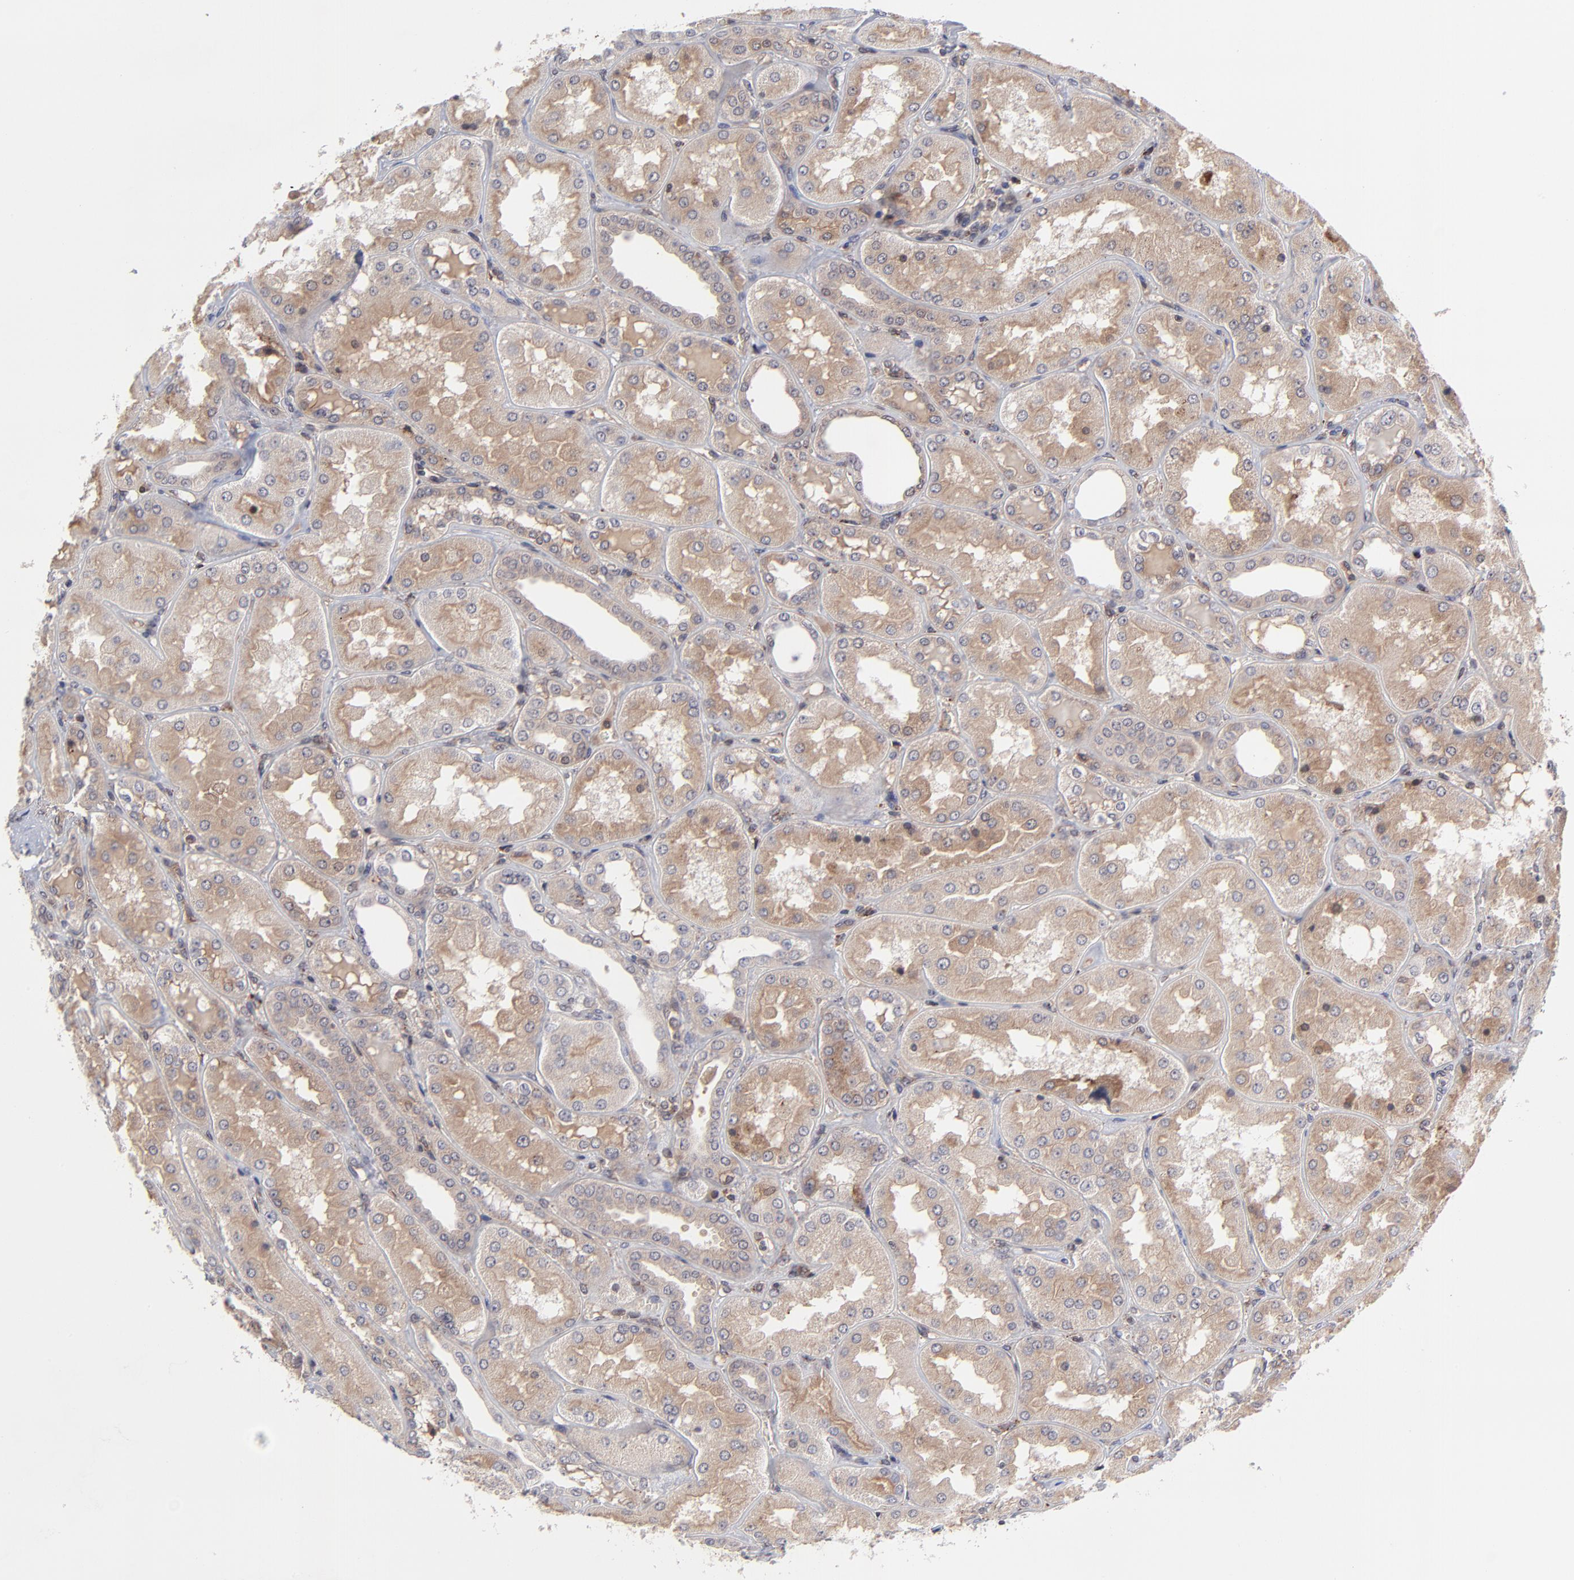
{"staining": {"intensity": "moderate", "quantity": "25%-75%", "location": "cytoplasmic/membranous"}, "tissue": "kidney", "cell_type": "Cells in glomeruli", "image_type": "normal", "snomed": [{"axis": "morphology", "description": "Normal tissue, NOS"}, {"axis": "topography", "description": "Kidney"}], "caption": "Cells in glomeruli exhibit medium levels of moderate cytoplasmic/membranous expression in about 25%-75% of cells in unremarkable human kidney.", "gene": "UBE2L6", "patient": {"sex": "female", "age": 56}}